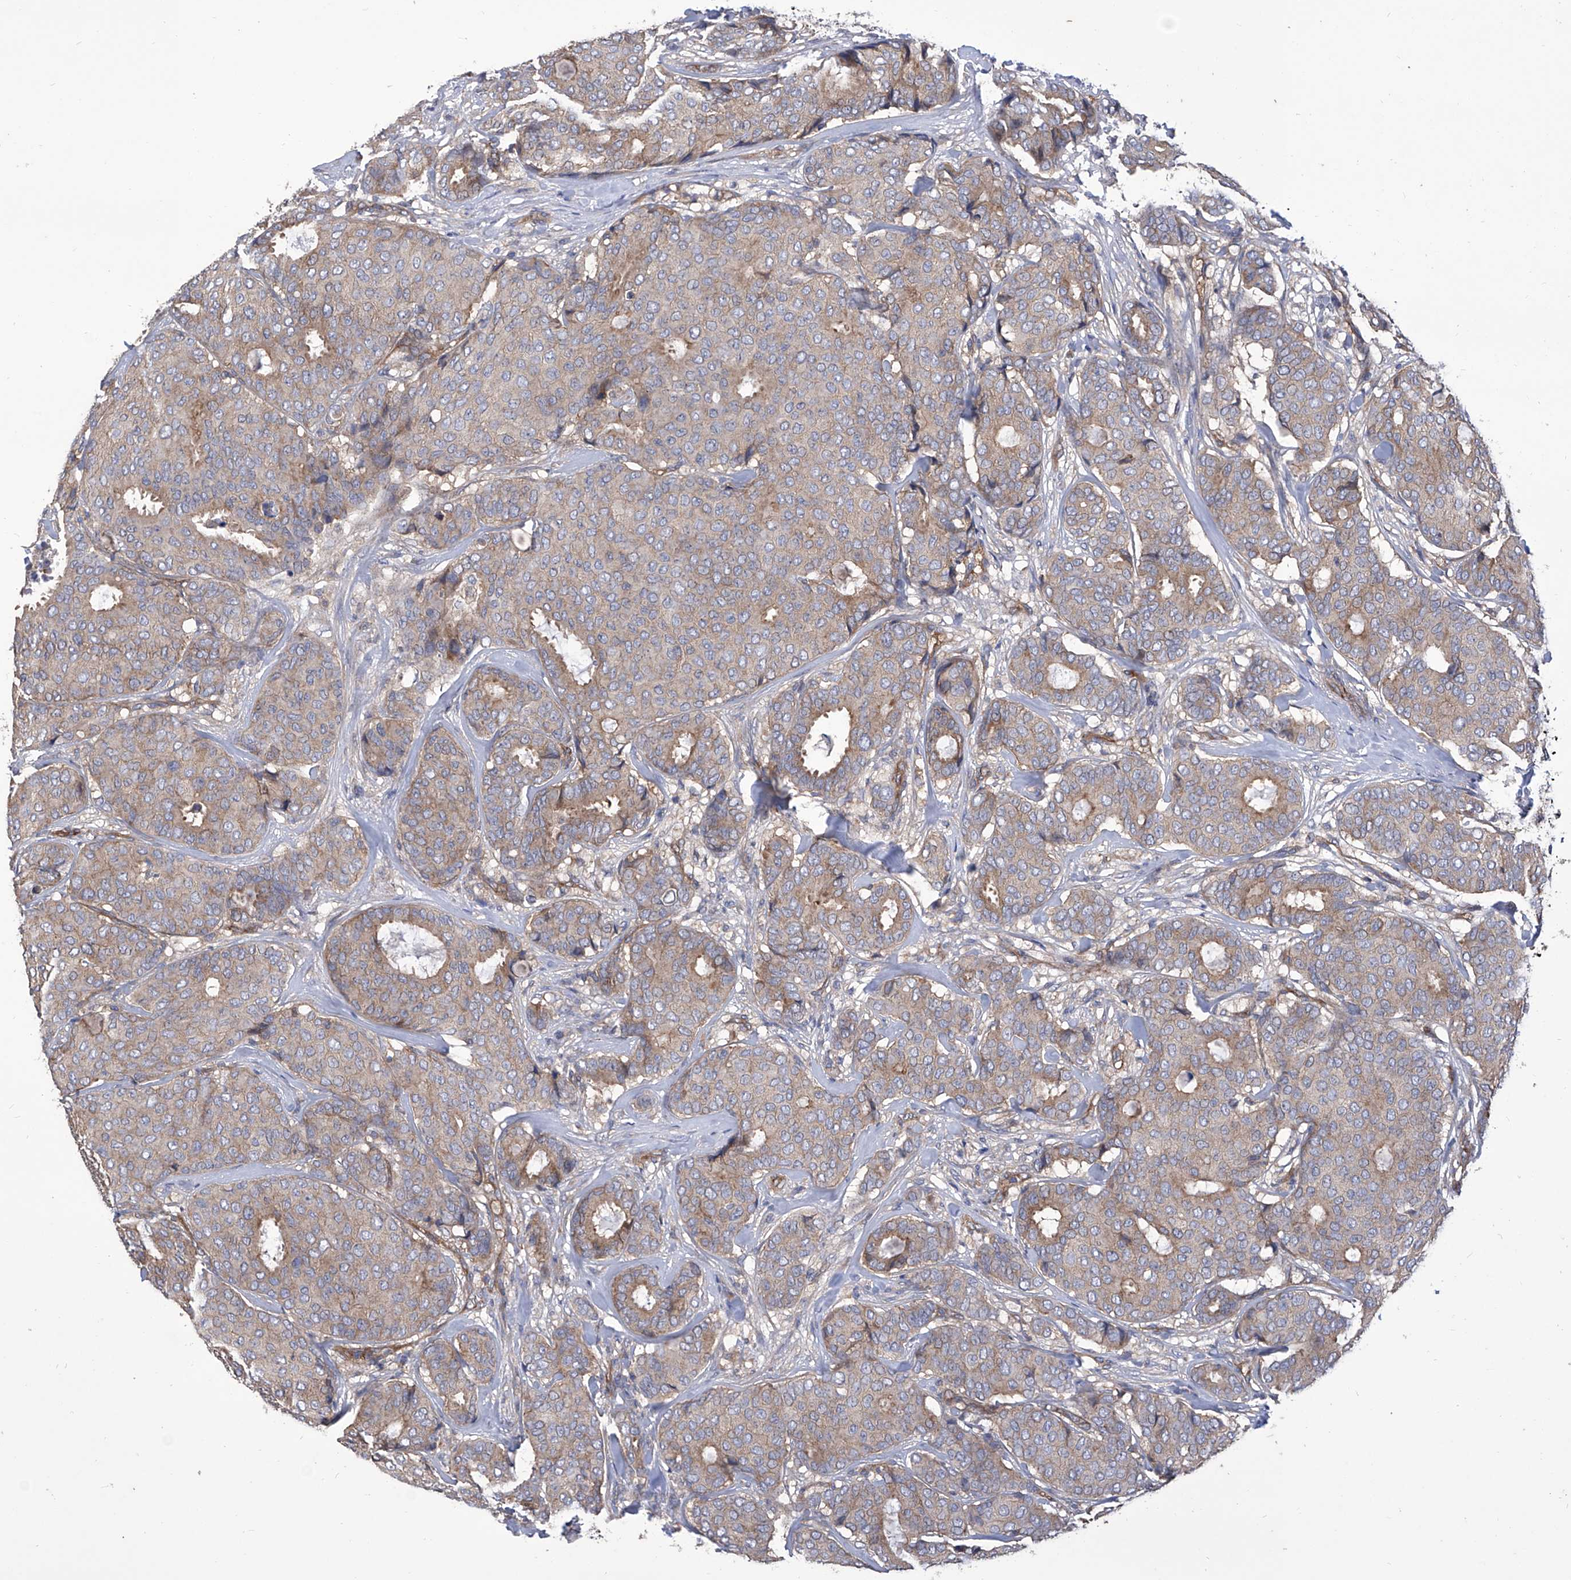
{"staining": {"intensity": "weak", "quantity": ">75%", "location": "cytoplasmic/membranous"}, "tissue": "breast cancer", "cell_type": "Tumor cells", "image_type": "cancer", "snomed": [{"axis": "morphology", "description": "Duct carcinoma"}, {"axis": "topography", "description": "Breast"}], "caption": "This photomicrograph demonstrates IHC staining of human breast cancer (intraductal carcinoma), with low weak cytoplasmic/membranous expression in about >75% of tumor cells.", "gene": "TJAP1", "patient": {"sex": "female", "age": 75}}